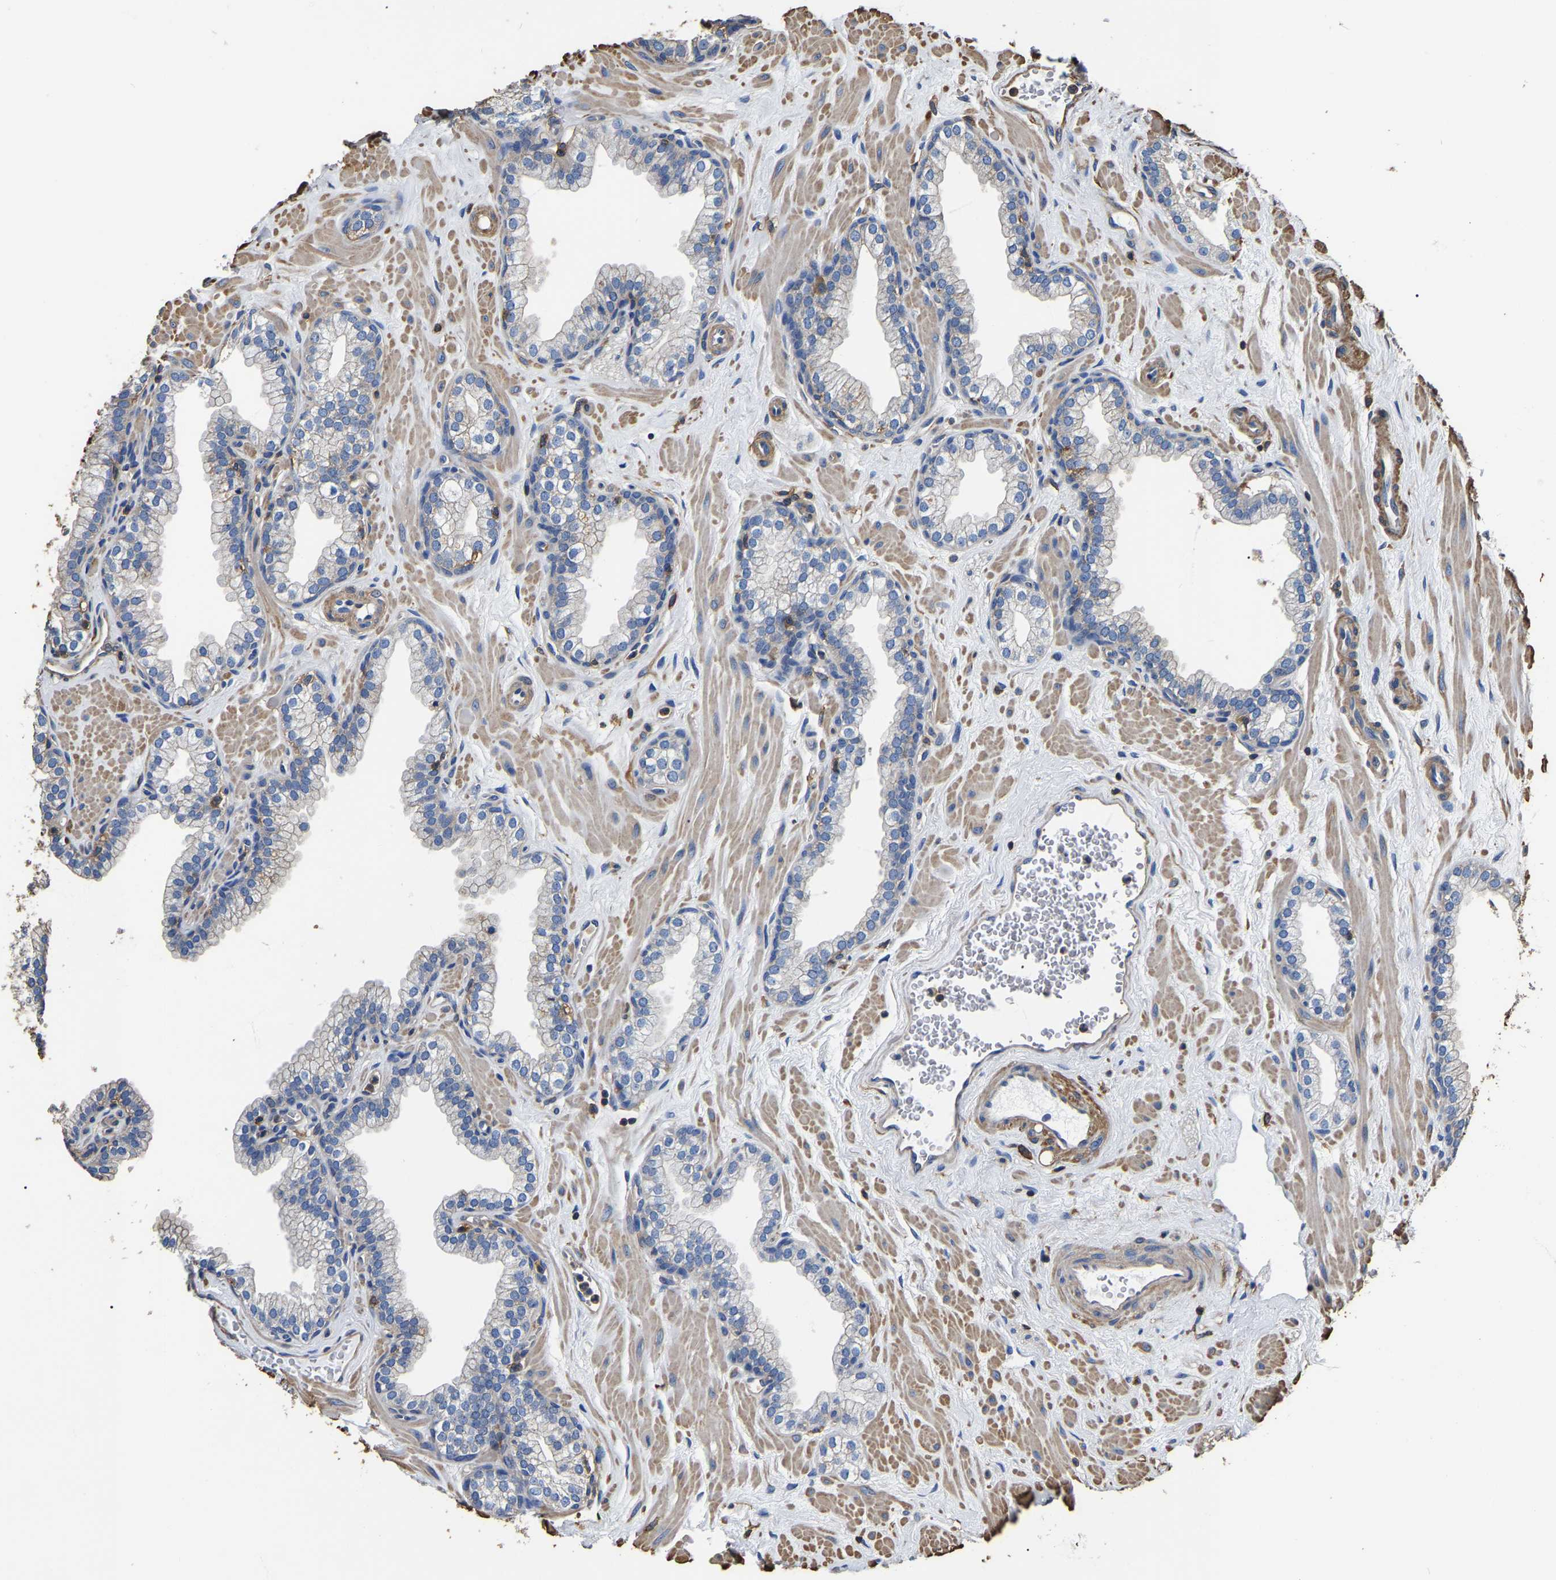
{"staining": {"intensity": "moderate", "quantity": "<25%", "location": "cytoplasmic/membranous"}, "tissue": "prostate", "cell_type": "Glandular cells", "image_type": "normal", "snomed": [{"axis": "morphology", "description": "Normal tissue, NOS"}, {"axis": "morphology", "description": "Urothelial carcinoma, Low grade"}, {"axis": "topography", "description": "Urinary bladder"}, {"axis": "topography", "description": "Prostate"}], "caption": "A photomicrograph showing moderate cytoplasmic/membranous positivity in approximately <25% of glandular cells in normal prostate, as visualized by brown immunohistochemical staining.", "gene": "ARMT1", "patient": {"sex": "male", "age": 60}}